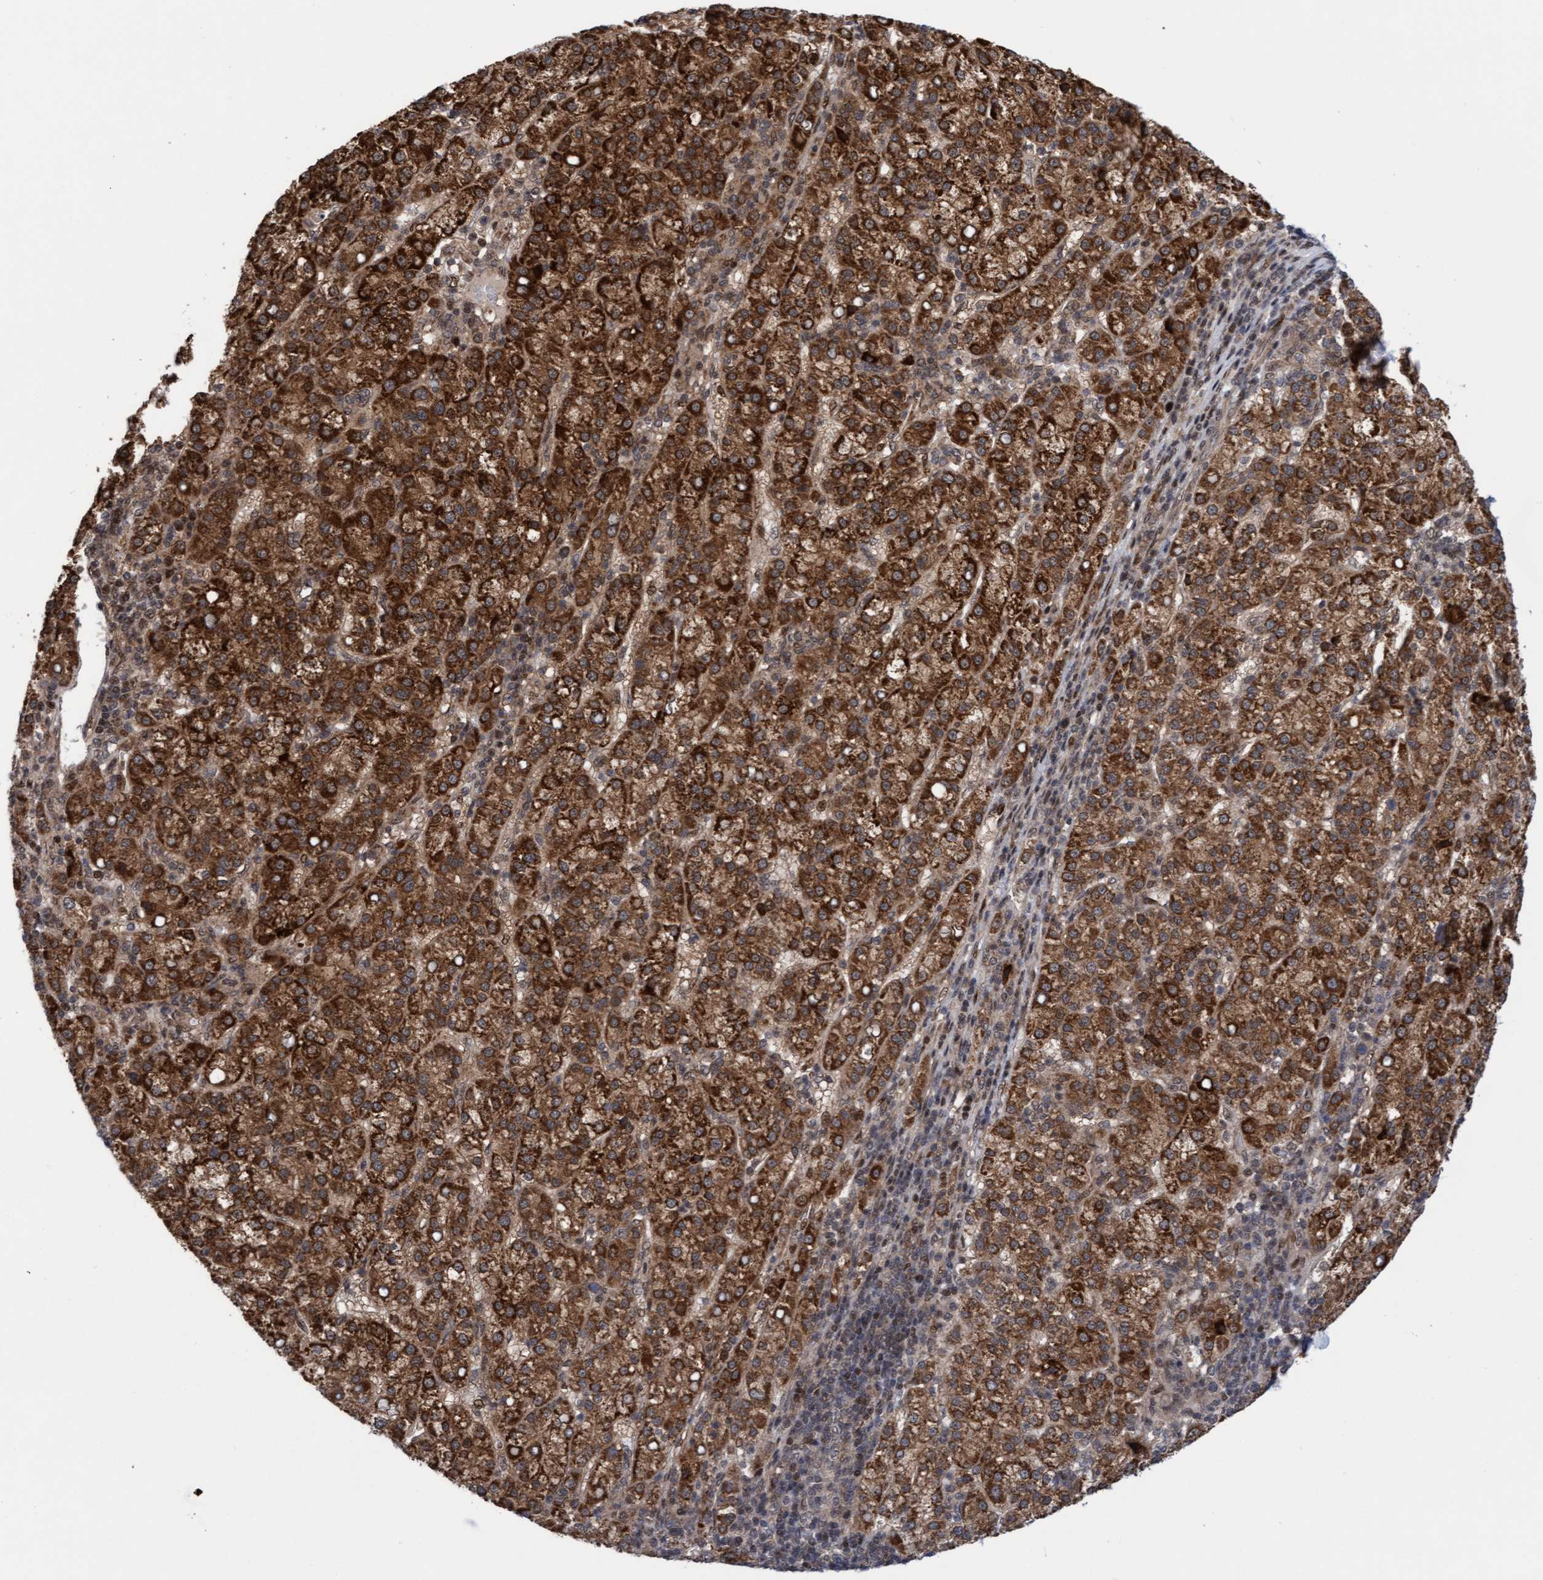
{"staining": {"intensity": "strong", "quantity": ">75%", "location": "cytoplasmic/membranous"}, "tissue": "liver cancer", "cell_type": "Tumor cells", "image_type": "cancer", "snomed": [{"axis": "morphology", "description": "Carcinoma, Hepatocellular, NOS"}, {"axis": "topography", "description": "Liver"}], "caption": "IHC (DAB (3,3'-diaminobenzidine)) staining of liver cancer demonstrates strong cytoplasmic/membranous protein staining in about >75% of tumor cells.", "gene": "ITFG1", "patient": {"sex": "female", "age": 58}}